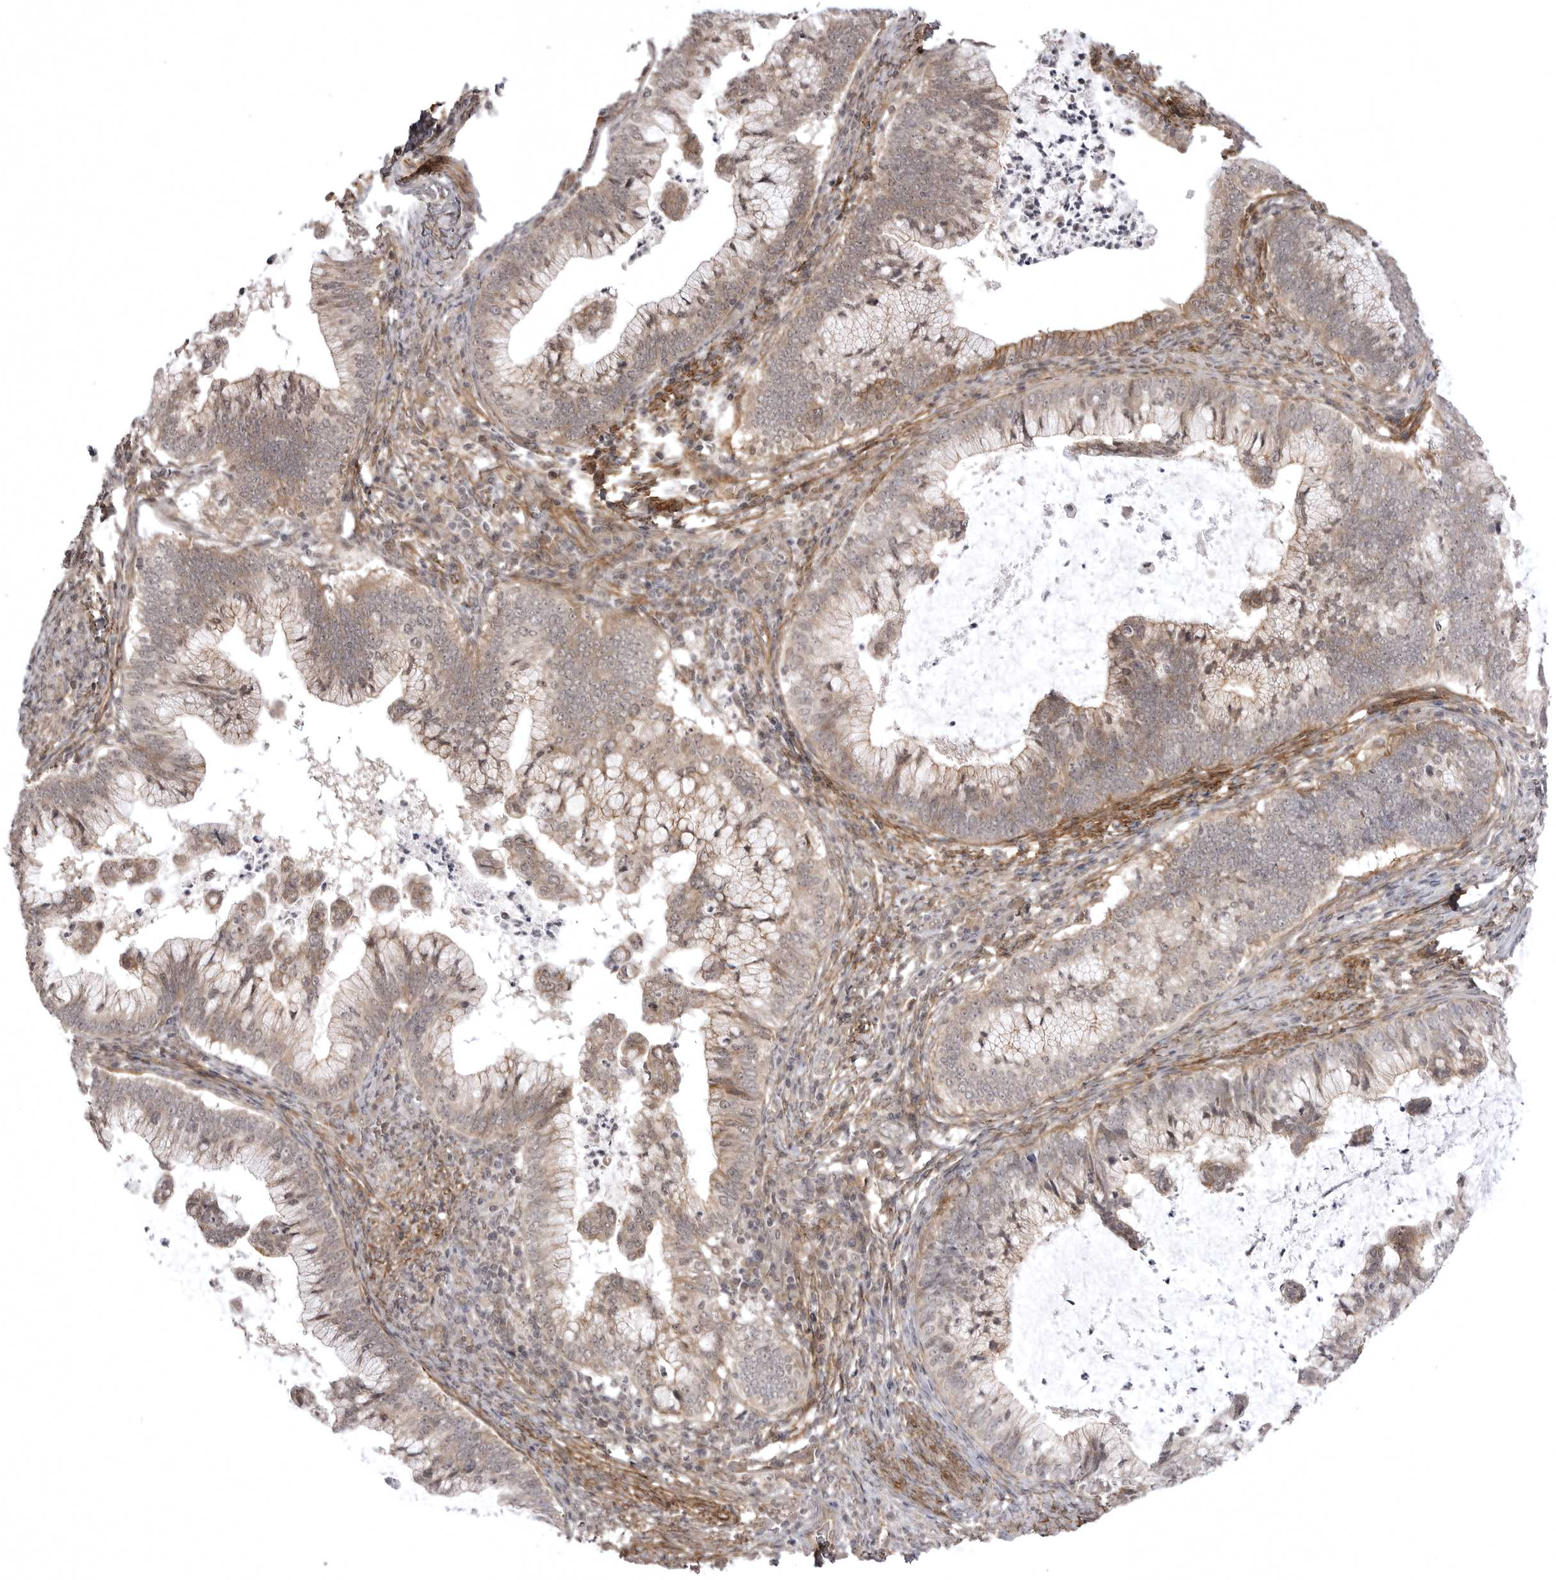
{"staining": {"intensity": "weak", "quantity": "25%-75%", "location": "cytoplasmic/membranous"}, "tissue": "cervical cancer", "cell_type": "Tumor cells", "image_type": "cancer", "snomed": [{"axis": "morphology", "description": "Adenocarcinoma, NOS"}, {"axis": "topography", "description": "Cervix"}], "caption": "Human adenocarcinoma (cervical) stained with a brown dye reveals weak cytoplasmic/membranous positive staining in approximately 25%-75% of tumor cells.", "gene": "SORBS1", "patient": {"sex": "female", "age": 36}}